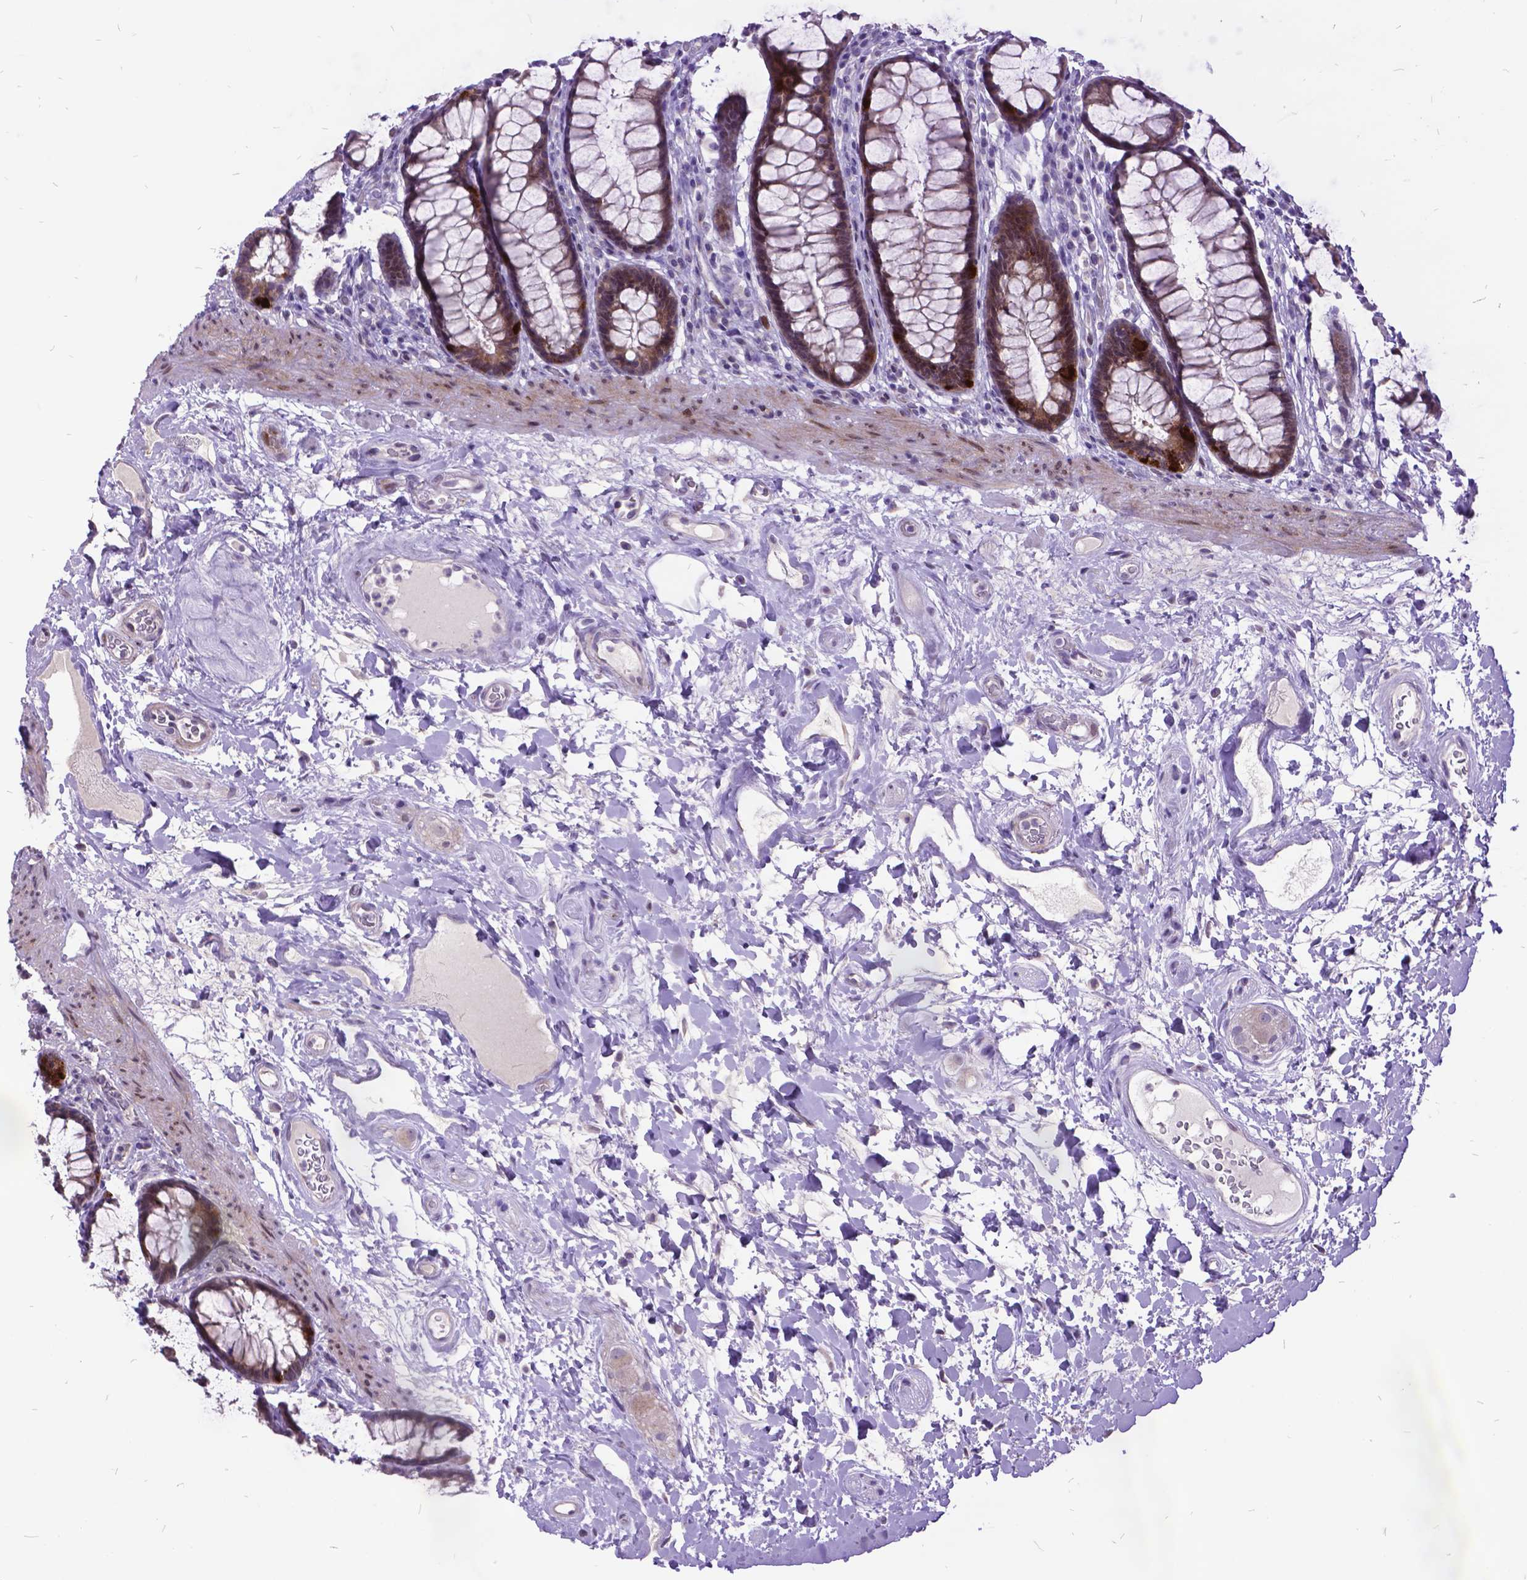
{"staining": {"intensity": "strong", "quantity": "<25%", "location": "cytoplasmic/membranous"}, "tissue": "rectum", "cell_type": "Glandular cells", "image_type": "normal", "snomed": [{"axis": "morphology", "description": "Normal tissue, NOS"}, {"axis": "topography", "description": "Rectum"}], "caption": "Immunohistochemistry image of benign human rectum stained for a protein (brown), which displays medium levels of strong cytoplasmic/membranous positivity in about <25% of glandular cells.", "gene": "ITGB6", "patient": {"sex": "male", "age": 72}}